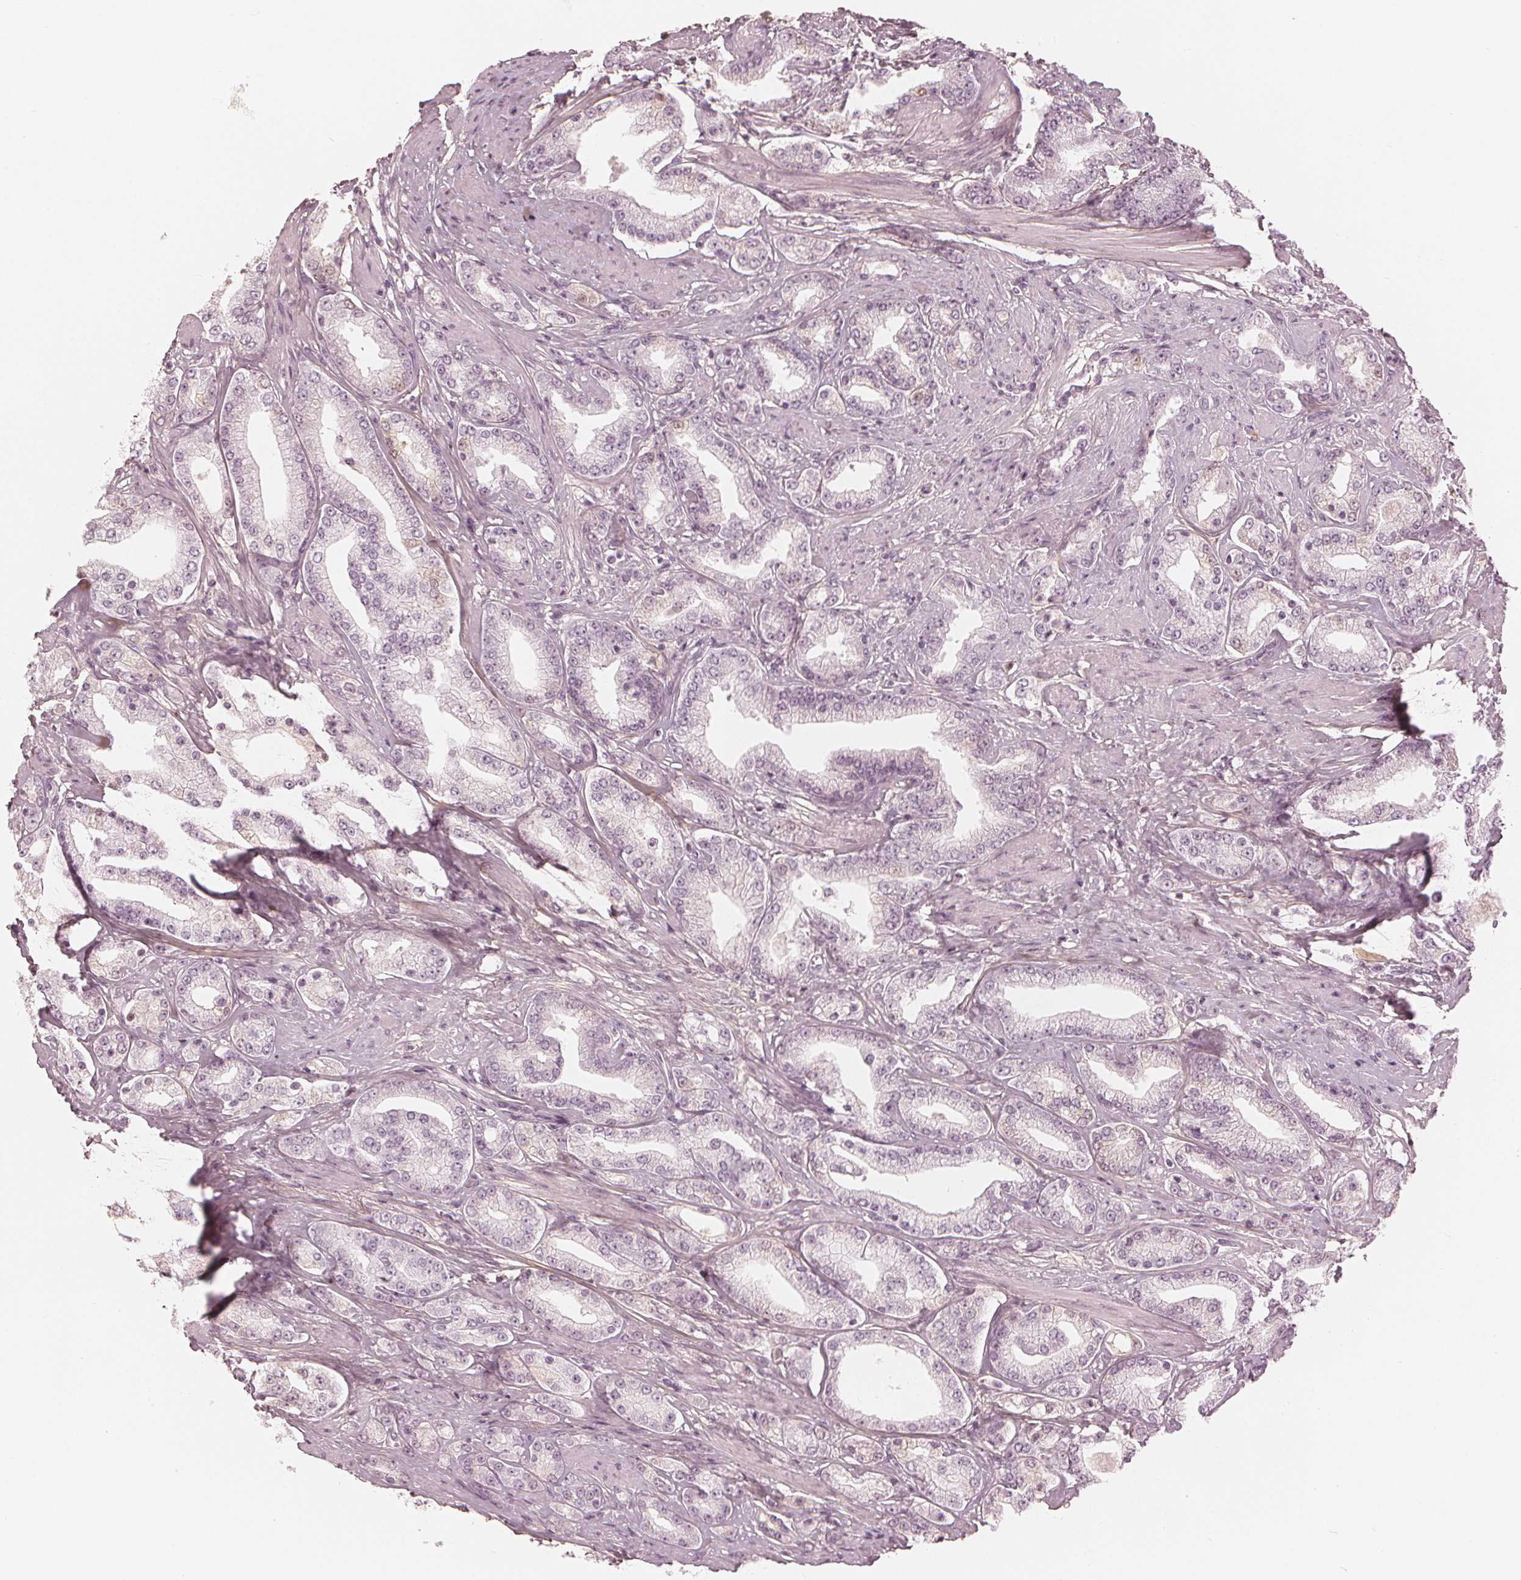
{"staining": {"intensity": "negative", "quantity": "none", "location": "none"}, "tissue": "prostate cancer", "cell_type": "Tumor cells", "image_type": "cancer", "snomed": [{"axis": "morphology", "description": "Adenocarcinoma, High grade"}, {"axis": "topography", "description": "Prostate"}], "caption": "Histopathology image shows no significant protein positivity in tumor cells of prostate cancer.", "gene": "PAEP", "patient": {"sex": "male", "age": 67}}